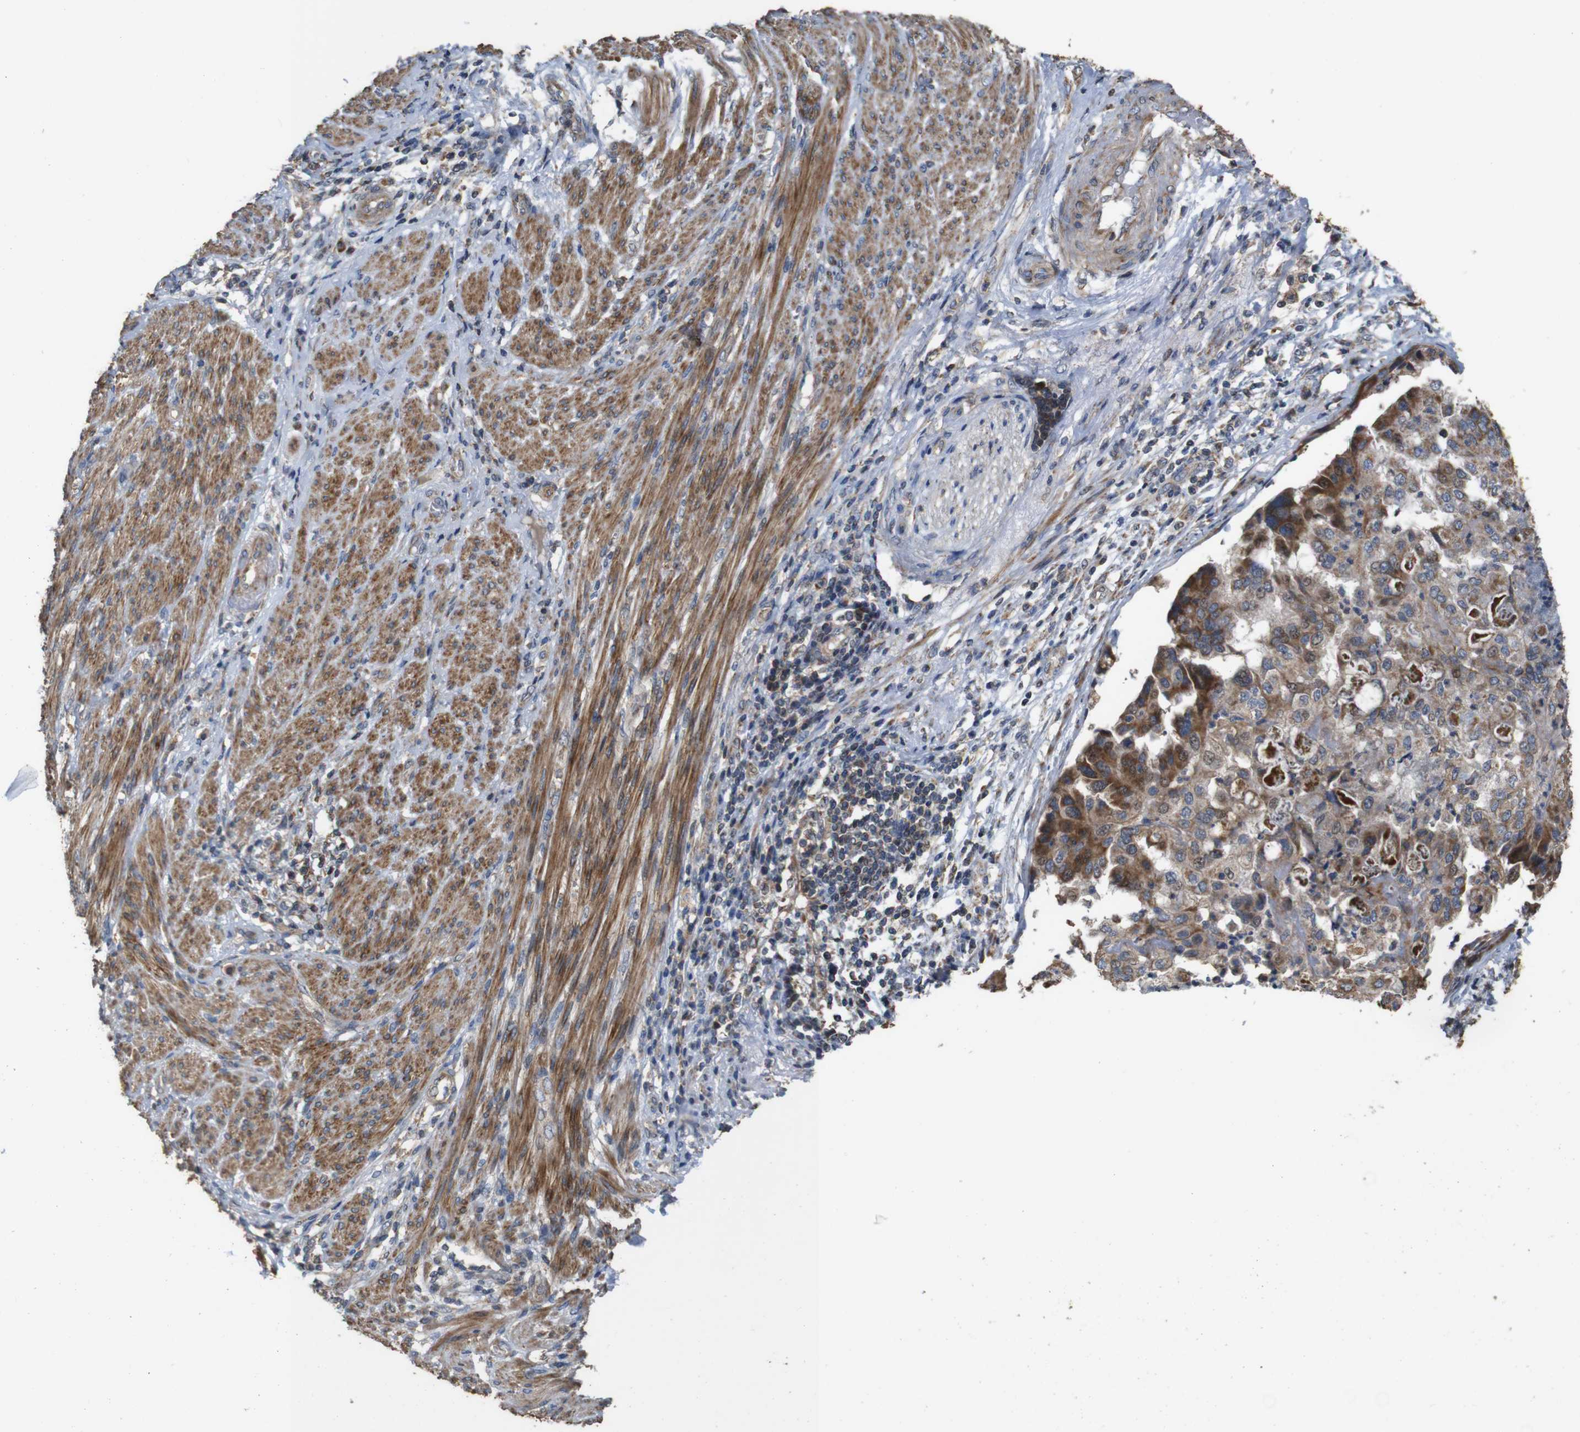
{"staining": {"intensity": "moderate", "quantity": "25%-75%", "location": "cytoplasmic/membranous,nuclear"}, "tissue": "endometrial cancer", "cell_type": "Tumor cells", "image_type": "cancer", "snomed": [{"axis": "morphology", "description": "Adenocarcinoma, NOS"}, {"axis": "topography", "description": "Endometrium"}], "caption": "High-power microscopy captured an immunohistochemistry (IHC) photomicrograph of endometrial cancer (adenocarcinoma), revealing moderate cytoplasmic/membranous and nuclear staining in about 25%-75% of tumor cells.", "gene": "SNN", "patient": {"sex": "female", "age": 85}}